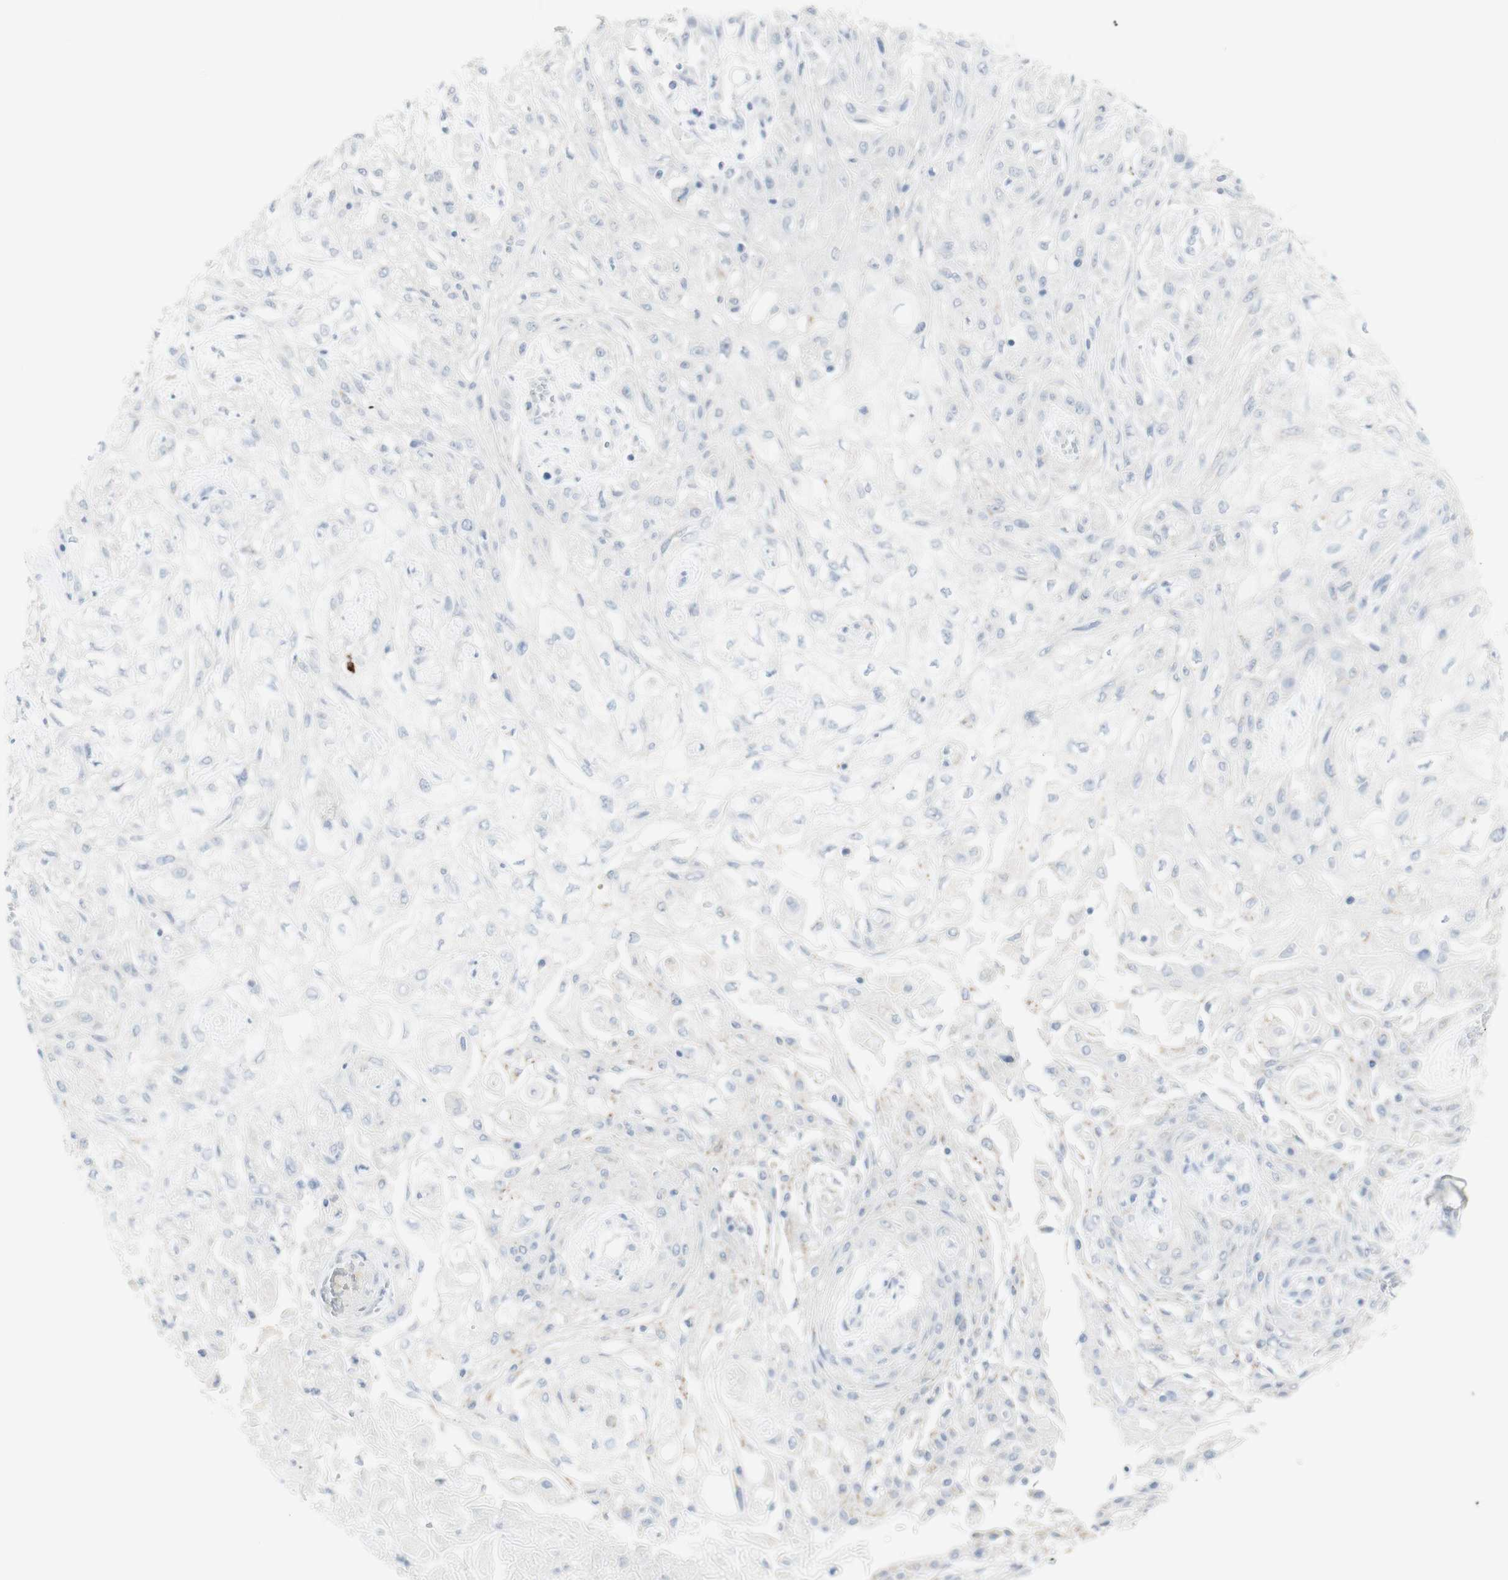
{"staining": {"intensity": "negative", "quantity": "none", "location": "none"}, "tissue": "skin cancer", "cell_type": "Tumor cells", "image_type": "cancer", "snomed": [{"axis": "morphology", "description": "Squamous cell carcinoma, NOS"}, {"axis": "topography", "description": "Skin"}], "caption": "Immunohistochemistry (IHC) of human skin cancer demonstrates no staining in tumor cells.", "gene": "CD207", "patient": {"sex": "male", "age": 75}}